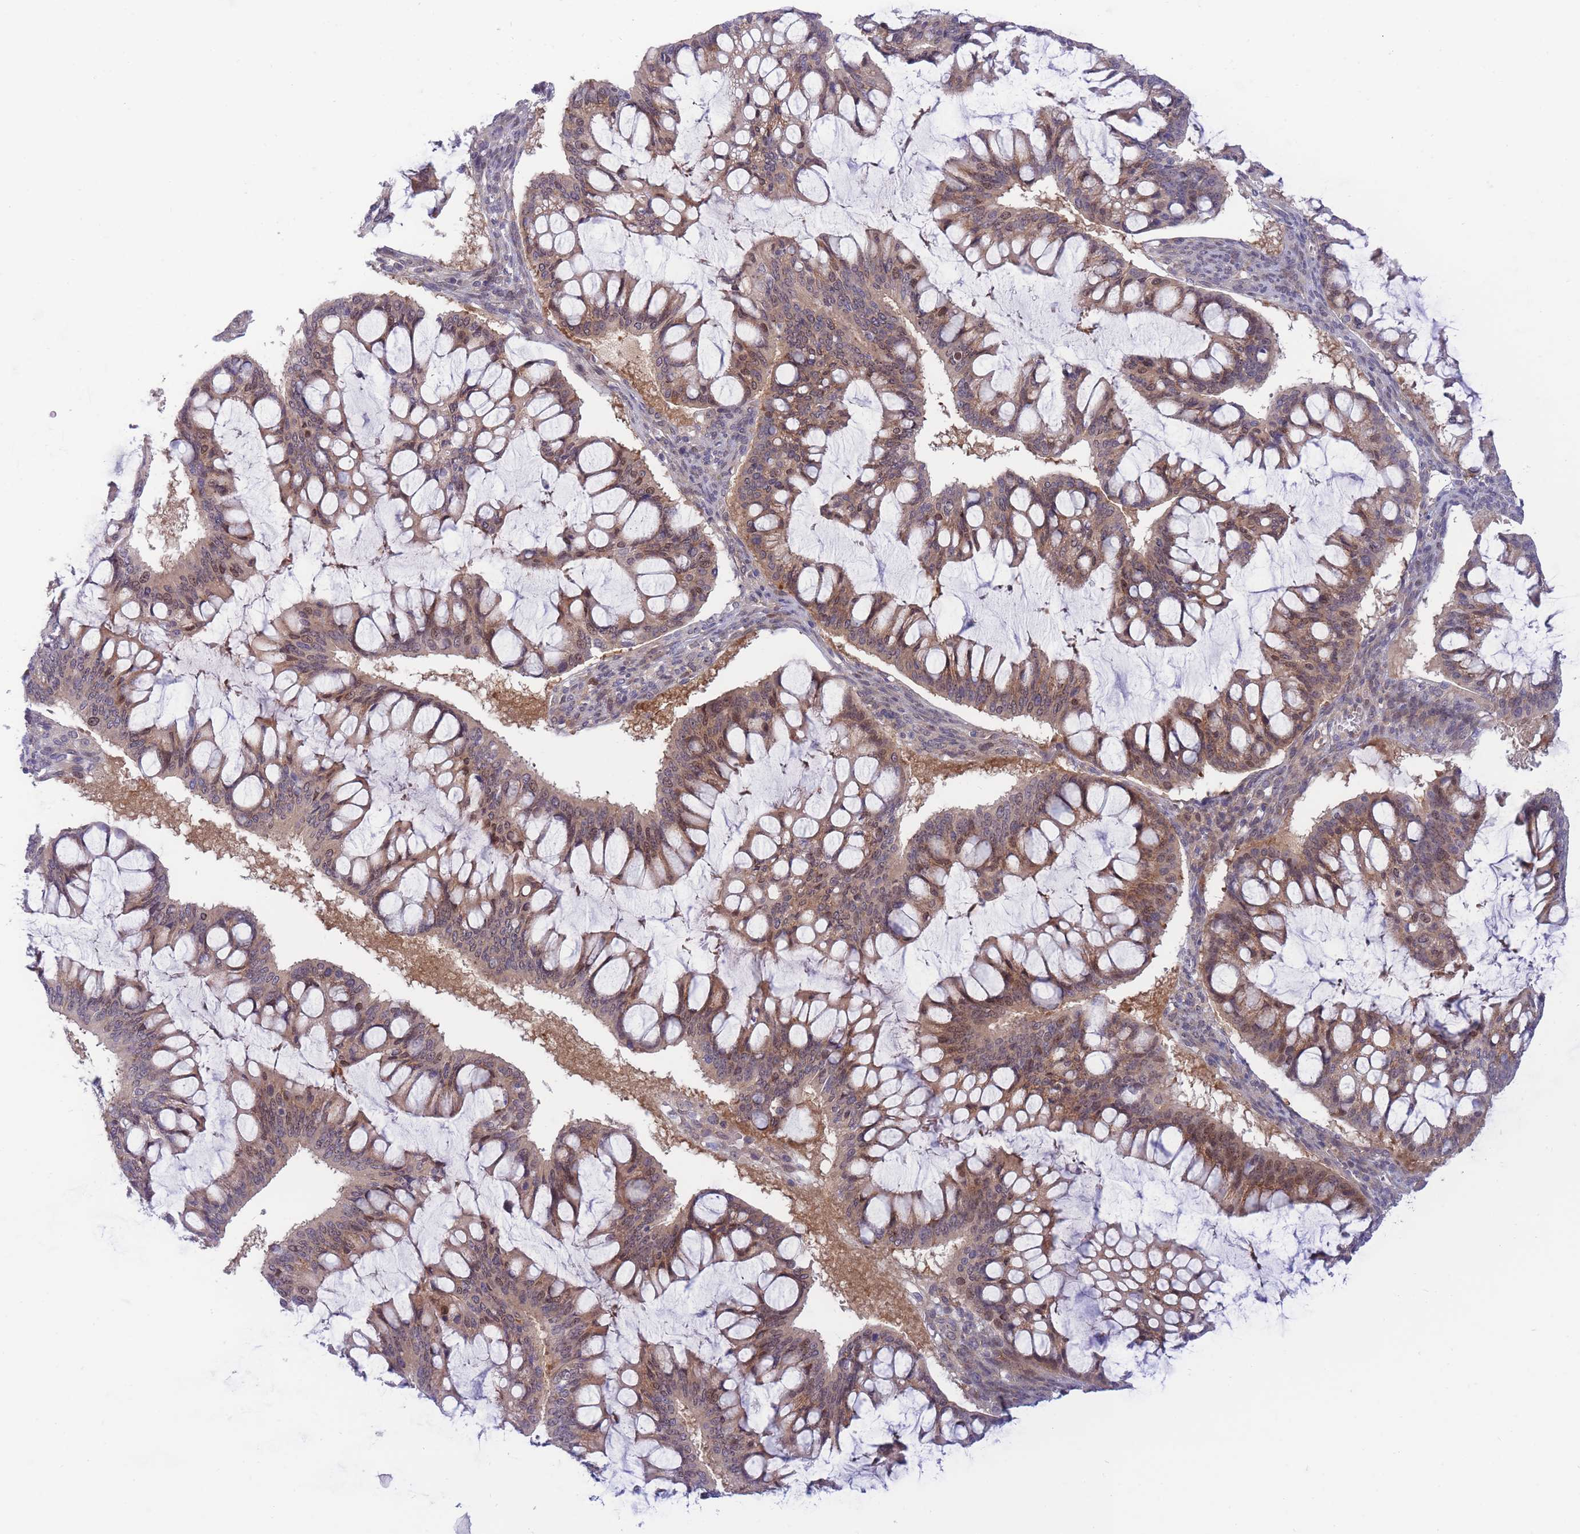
{"staining": {"intensity": "weak", "quantity": "25%-75%", "location": "cytoplasmic/membranous"}, "tissue": "ovarian cancer", "cell_type": "Tumor cells", "image_type": "cancer", "snomed": [{"axis": "morphology", "description": "Cystadenocarcinoma, mucinous, NOS"}, {"axis": "topography", "description": "Ovary"}], "caption": "Ovarian cancer (mucinous cystadenocarcinoma) stained with immunohistochemistry exhibits weak cytoplasmic/membranous staining in about 25%-75% of tumor cells.", "gene": "APOL4", "patient": {"sex": "female", "age": 73}}